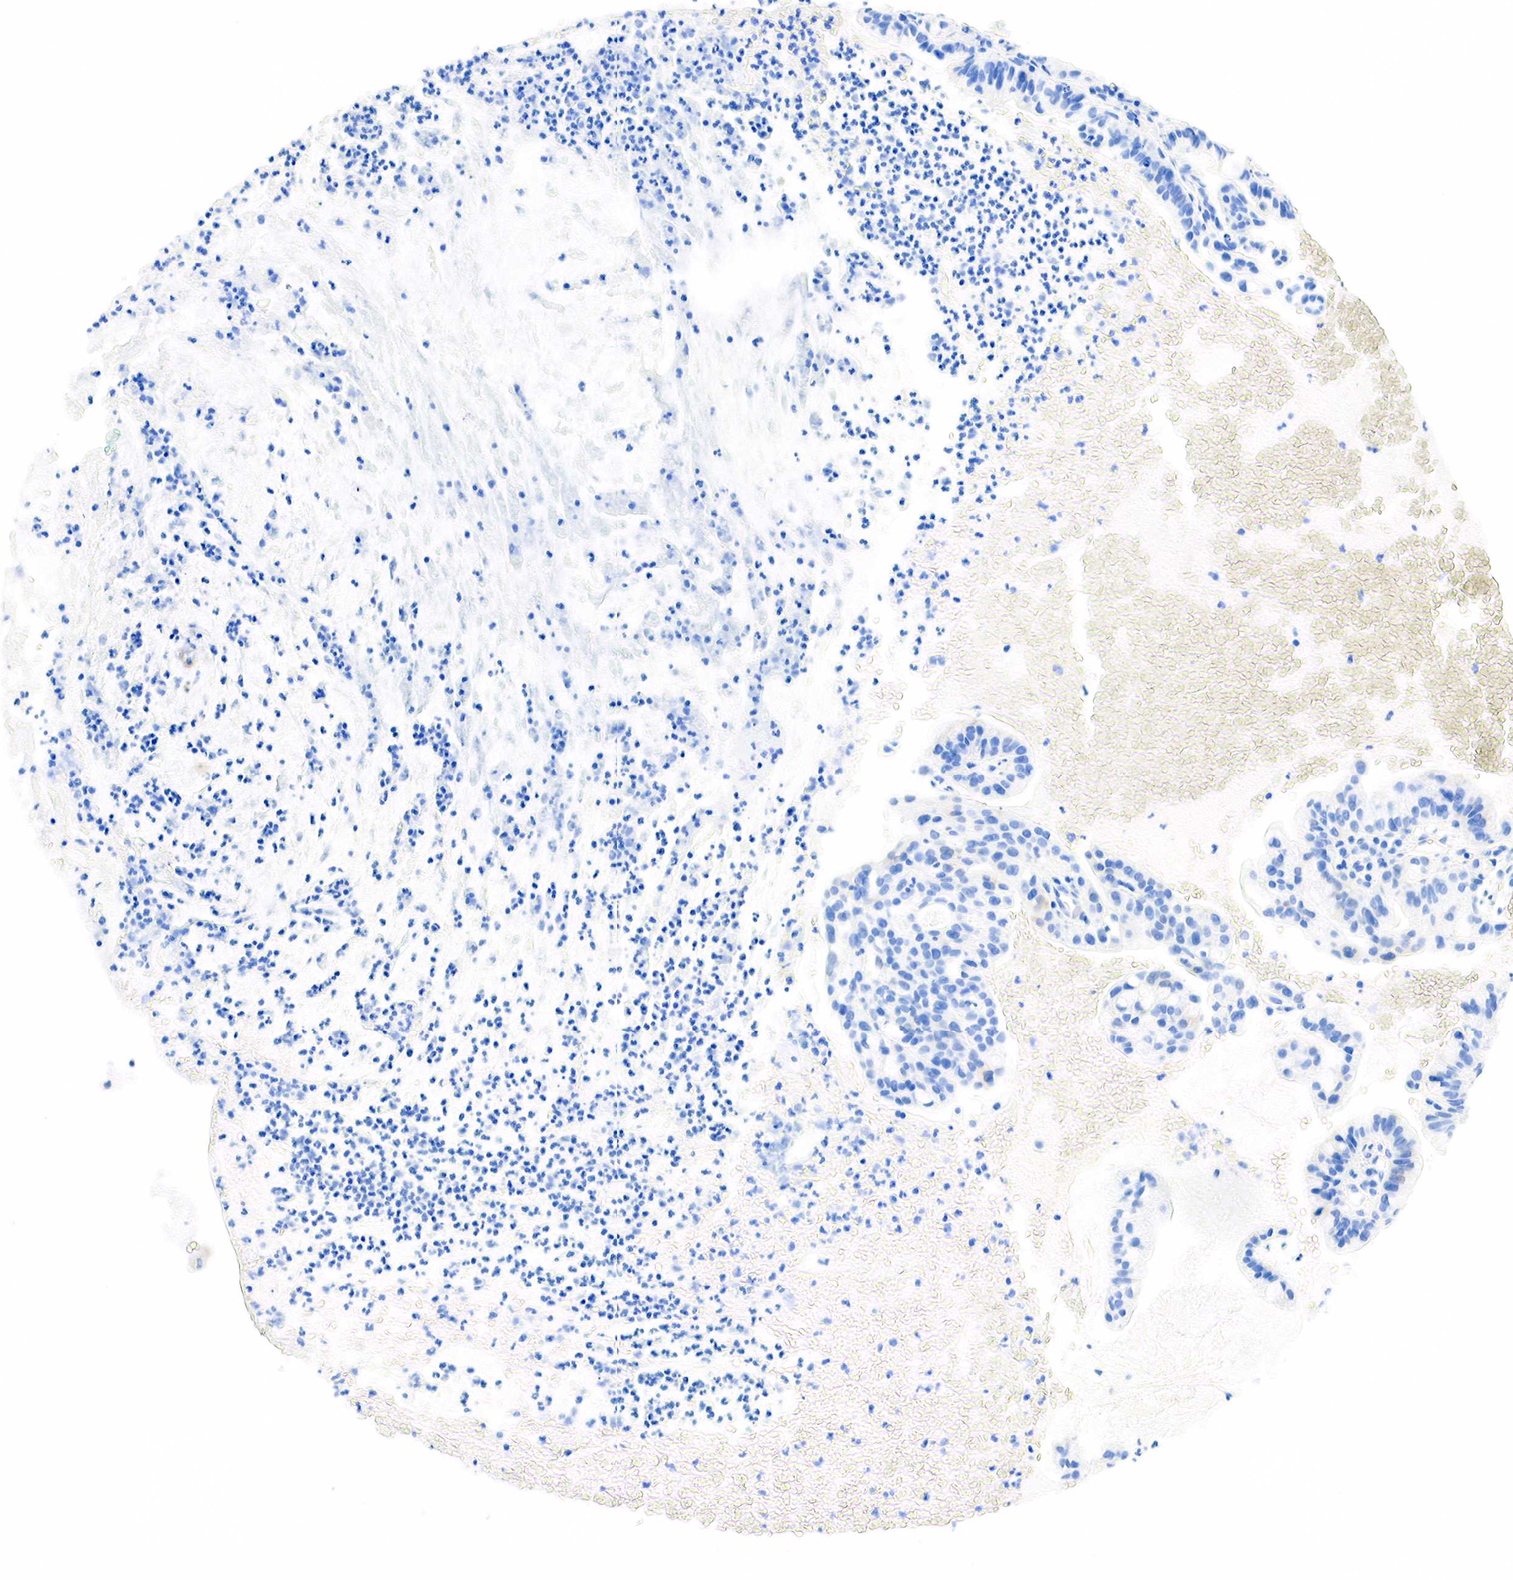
{"staining": {"intensity": "negative", "quantity": "none", "location": "none"}, "tissue": "cervical cancer", "cell_type": "Tumor cells", "image_type": "cancer", "snomed": [{"axis": "morphology", "description": "Adenocarcinoma, NOS"}, {"axis": "topography", "description": "Cervix"}], "caption": "This is a histopathology image of immunohistochemistry (IHC) staining of adenocarcinoma (cervical), which shows no staining in tumor cells.", "gene": "PTH", "patient": {"sex": "female", "age": 41}}